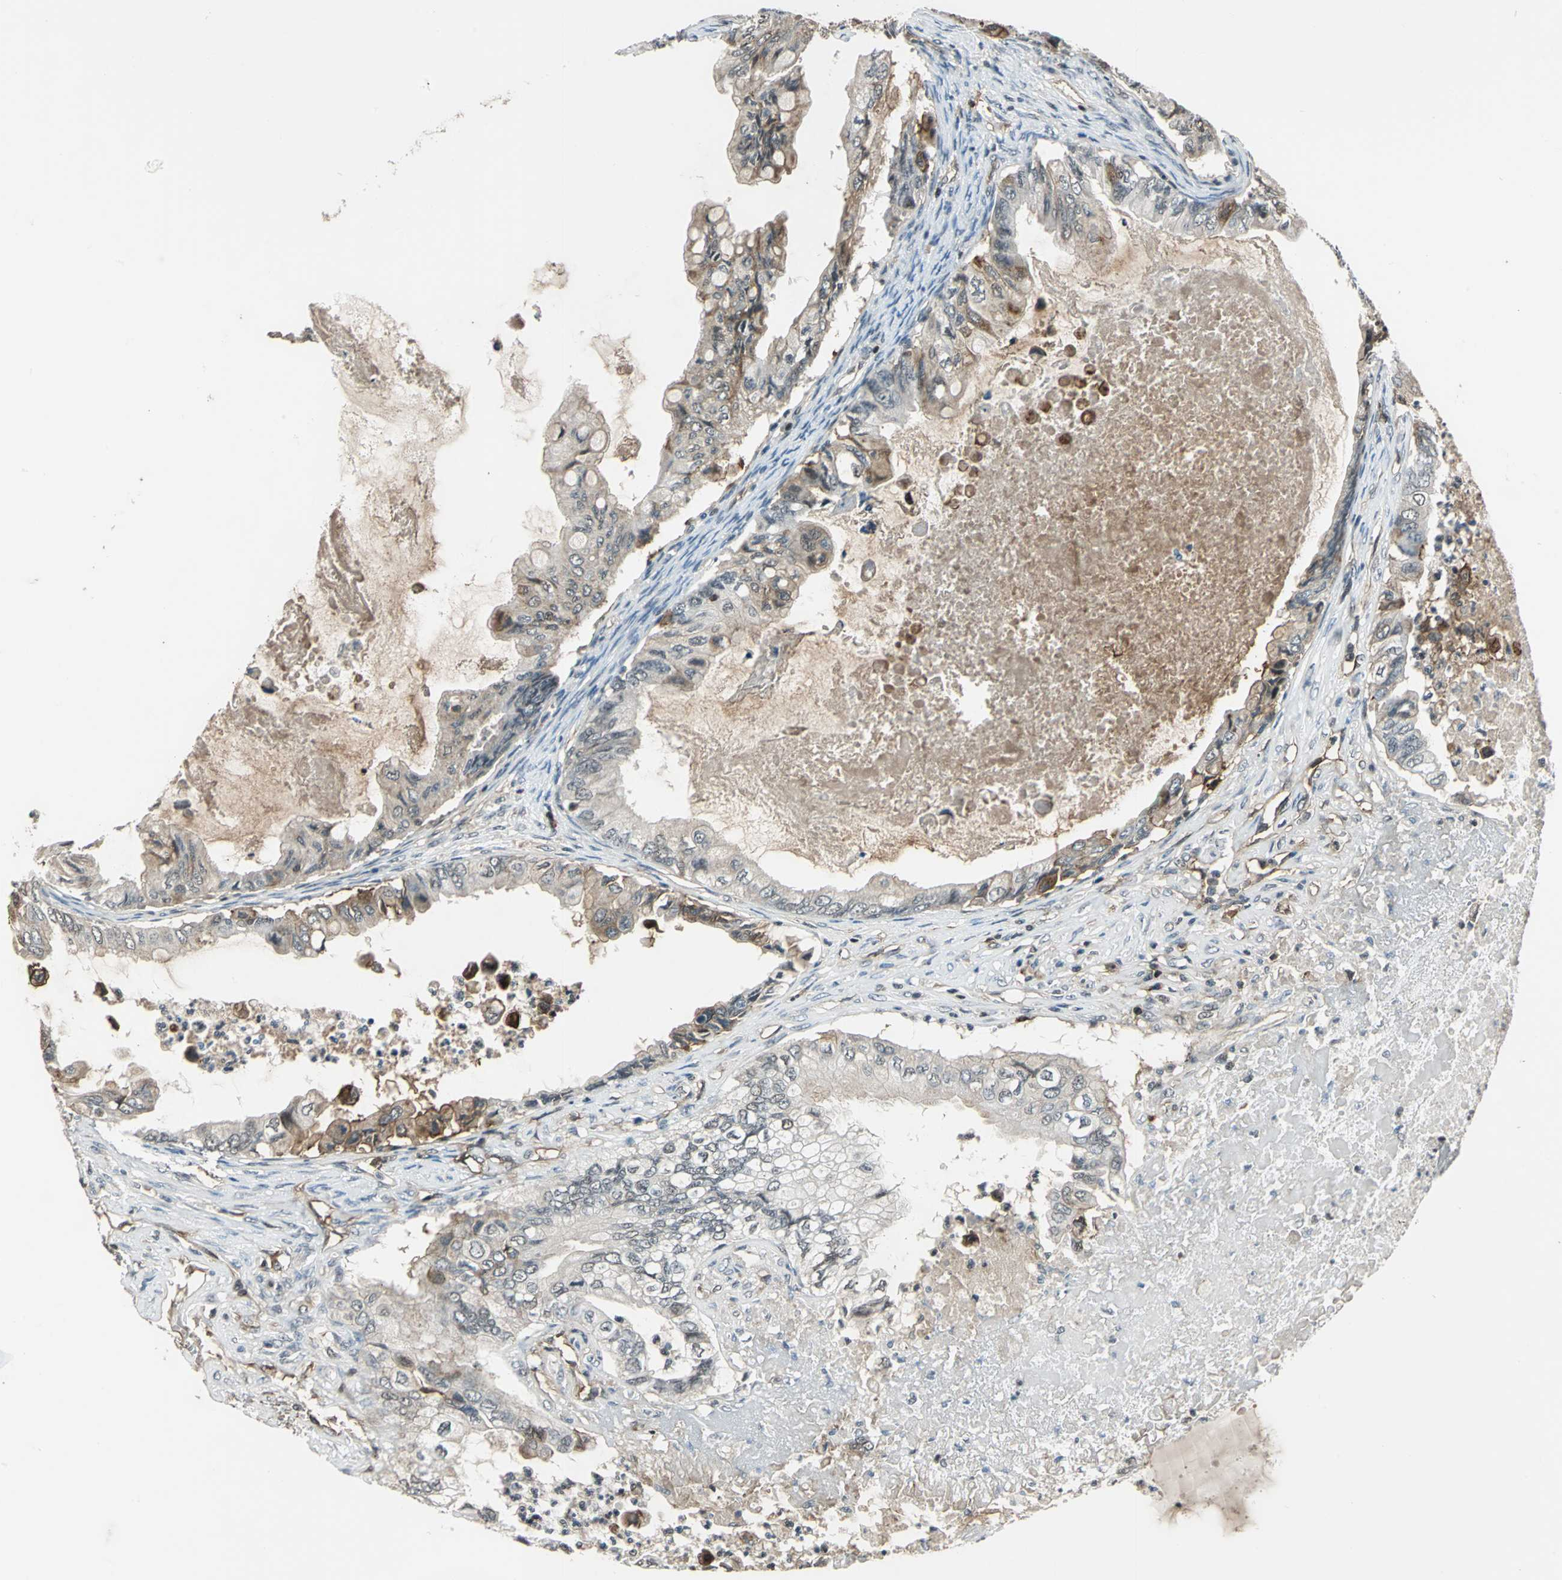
{"staining": {"intensity": "moderate", "quantity": "25%-75%", "location": "cytoplasmic/membranous,nuclear"}, "tissue": "ovarian cancer", "cell_type": "Tumor cells", "image_type": "cancer", "snomed": [{"axis": "morphology", "description": "Cystadenocarcinoma, mucinous, NOS"}, {"axis": "topography", "description": "Ovary"}], "caption": "High-magnification brightfield microscopy of ovarian cancer (mucinous cystadenocarcinoma) stained with DAB (brown) and counterstained with hematoxylin (blue). tumor cells exhibit moderate cytoplasmic/membranous and nuclear staining is appreciated in approximately25%-75% of cells. (Stains: DAB in brown, nuclei in blue, Microscopy: brightfield microscopy at high magnification).", "gene": "NR2C2", "patient": {"sex": "female", "age": 80}}